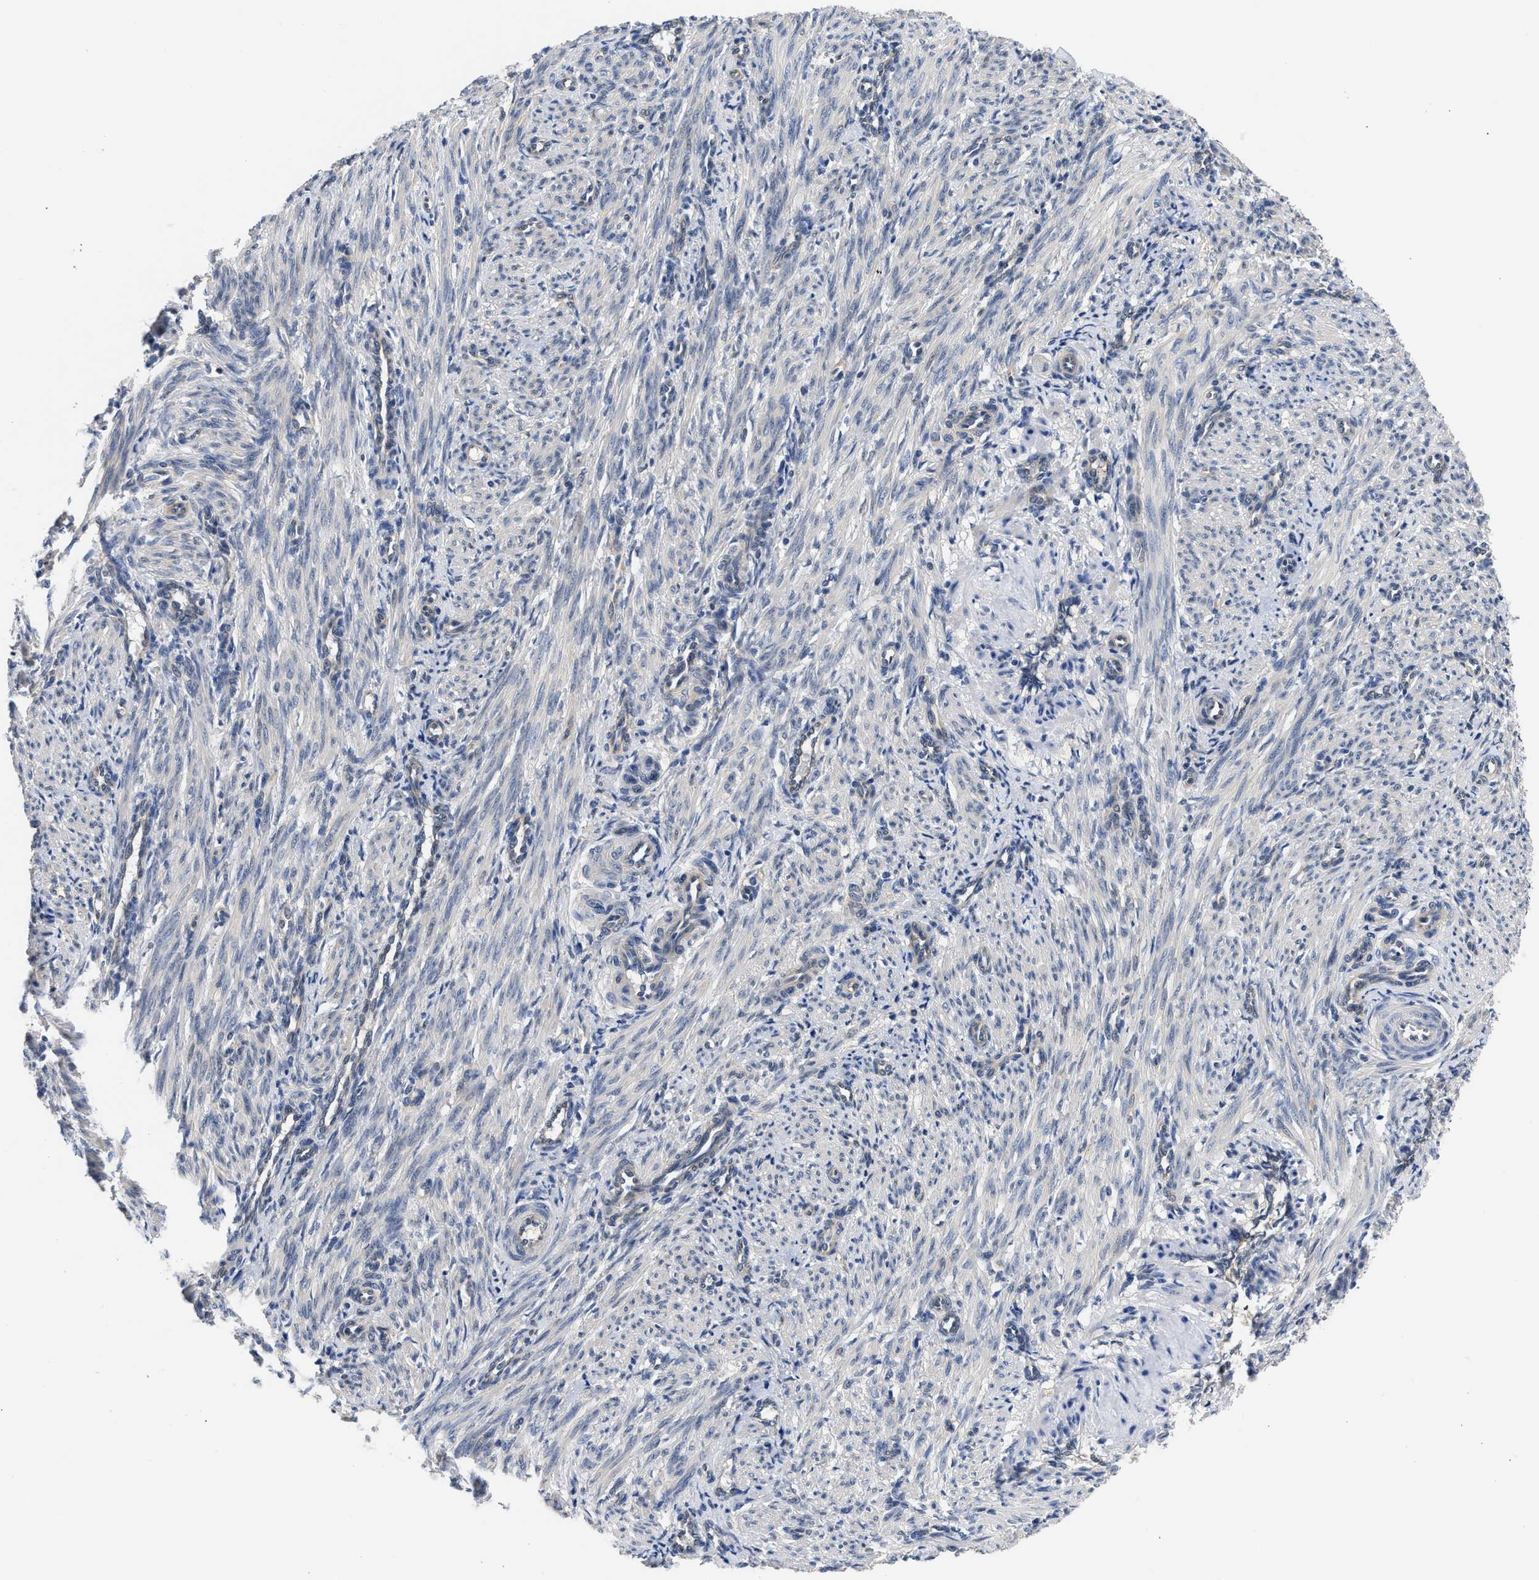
{"staining": {"intensity": "negative", "quantity": "none", "location": "none"}, "tissue": "smooth muscle", "cell_type": "Smooth muscle cells", "image_type": "normal", "snomed": [{"axis": "morphology", "description": "Normal tissue, NOS"}, {"axis": "topography", "description": "Endometrium"}], "caption": "DAB (3,3'-diaminobenzidine) immunohistochemical staining of normal human smooth muscle displays no significant expression in smooth muscle cells. (DAB IHC with hematoxylin counter stain).", "gene": "XPO5", "patient": {"sex": "female", "age": 33}}